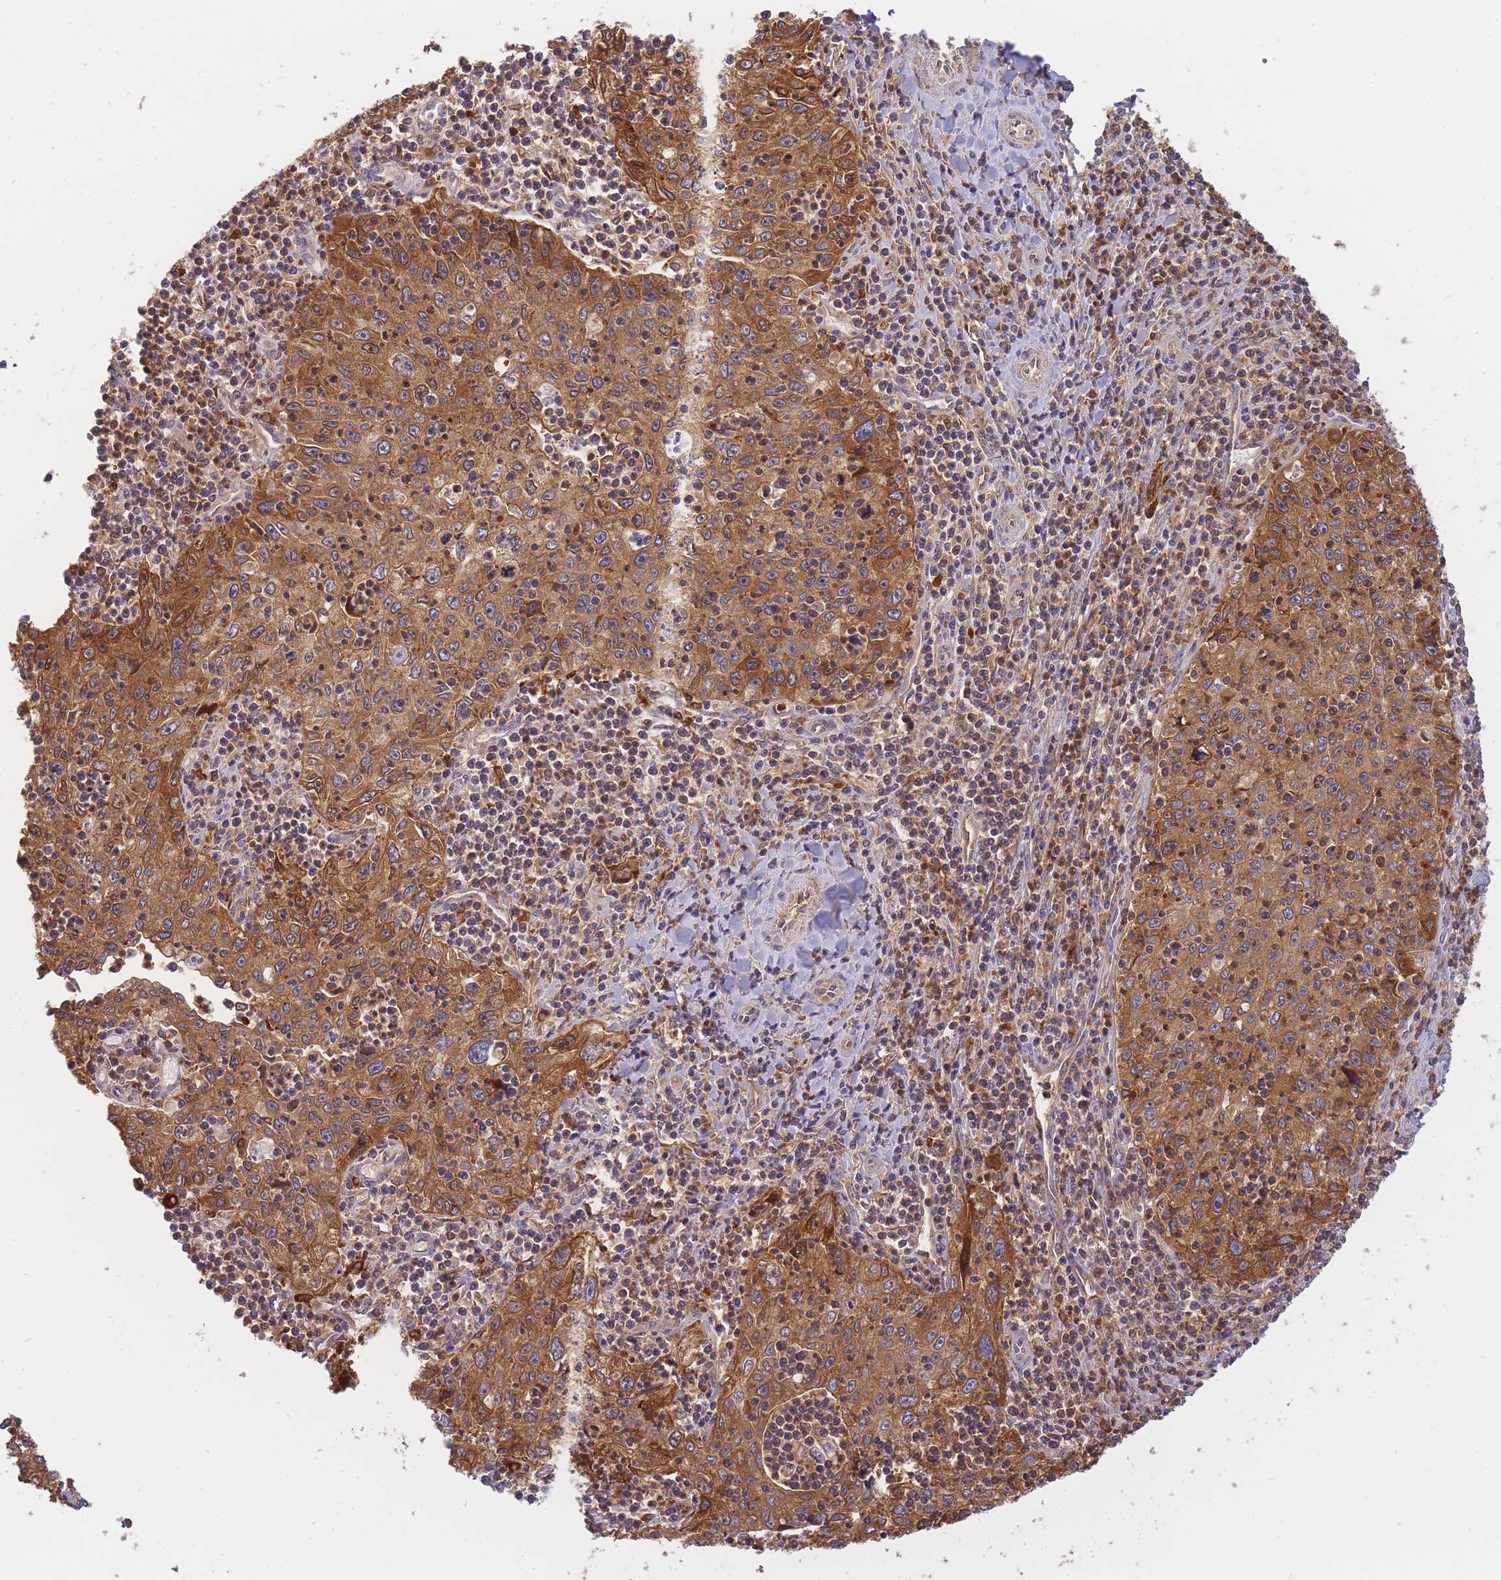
{"staining": {"intensity": "moderate", "quantity": ">75%", "location": "cytoplasmic/membranous"}, "tissue": "cervical cancer", "cell_type": "Tumor cells", "image_type": "cancer", "snomed": [{"axis": "morphology", "description": "Squamous cell carcinoma, NOS"}, {"axis": "topography", "description": "Cervix"}], "caption": "Tumor cells demonstrate medium levels of moderate cytoplasmic/membranous staining in approximately >75% of cells in human squamous cell carcinoma (cervical).", "gene": "SLC4A9", "patient": {"sex": "female", "age": 30}}